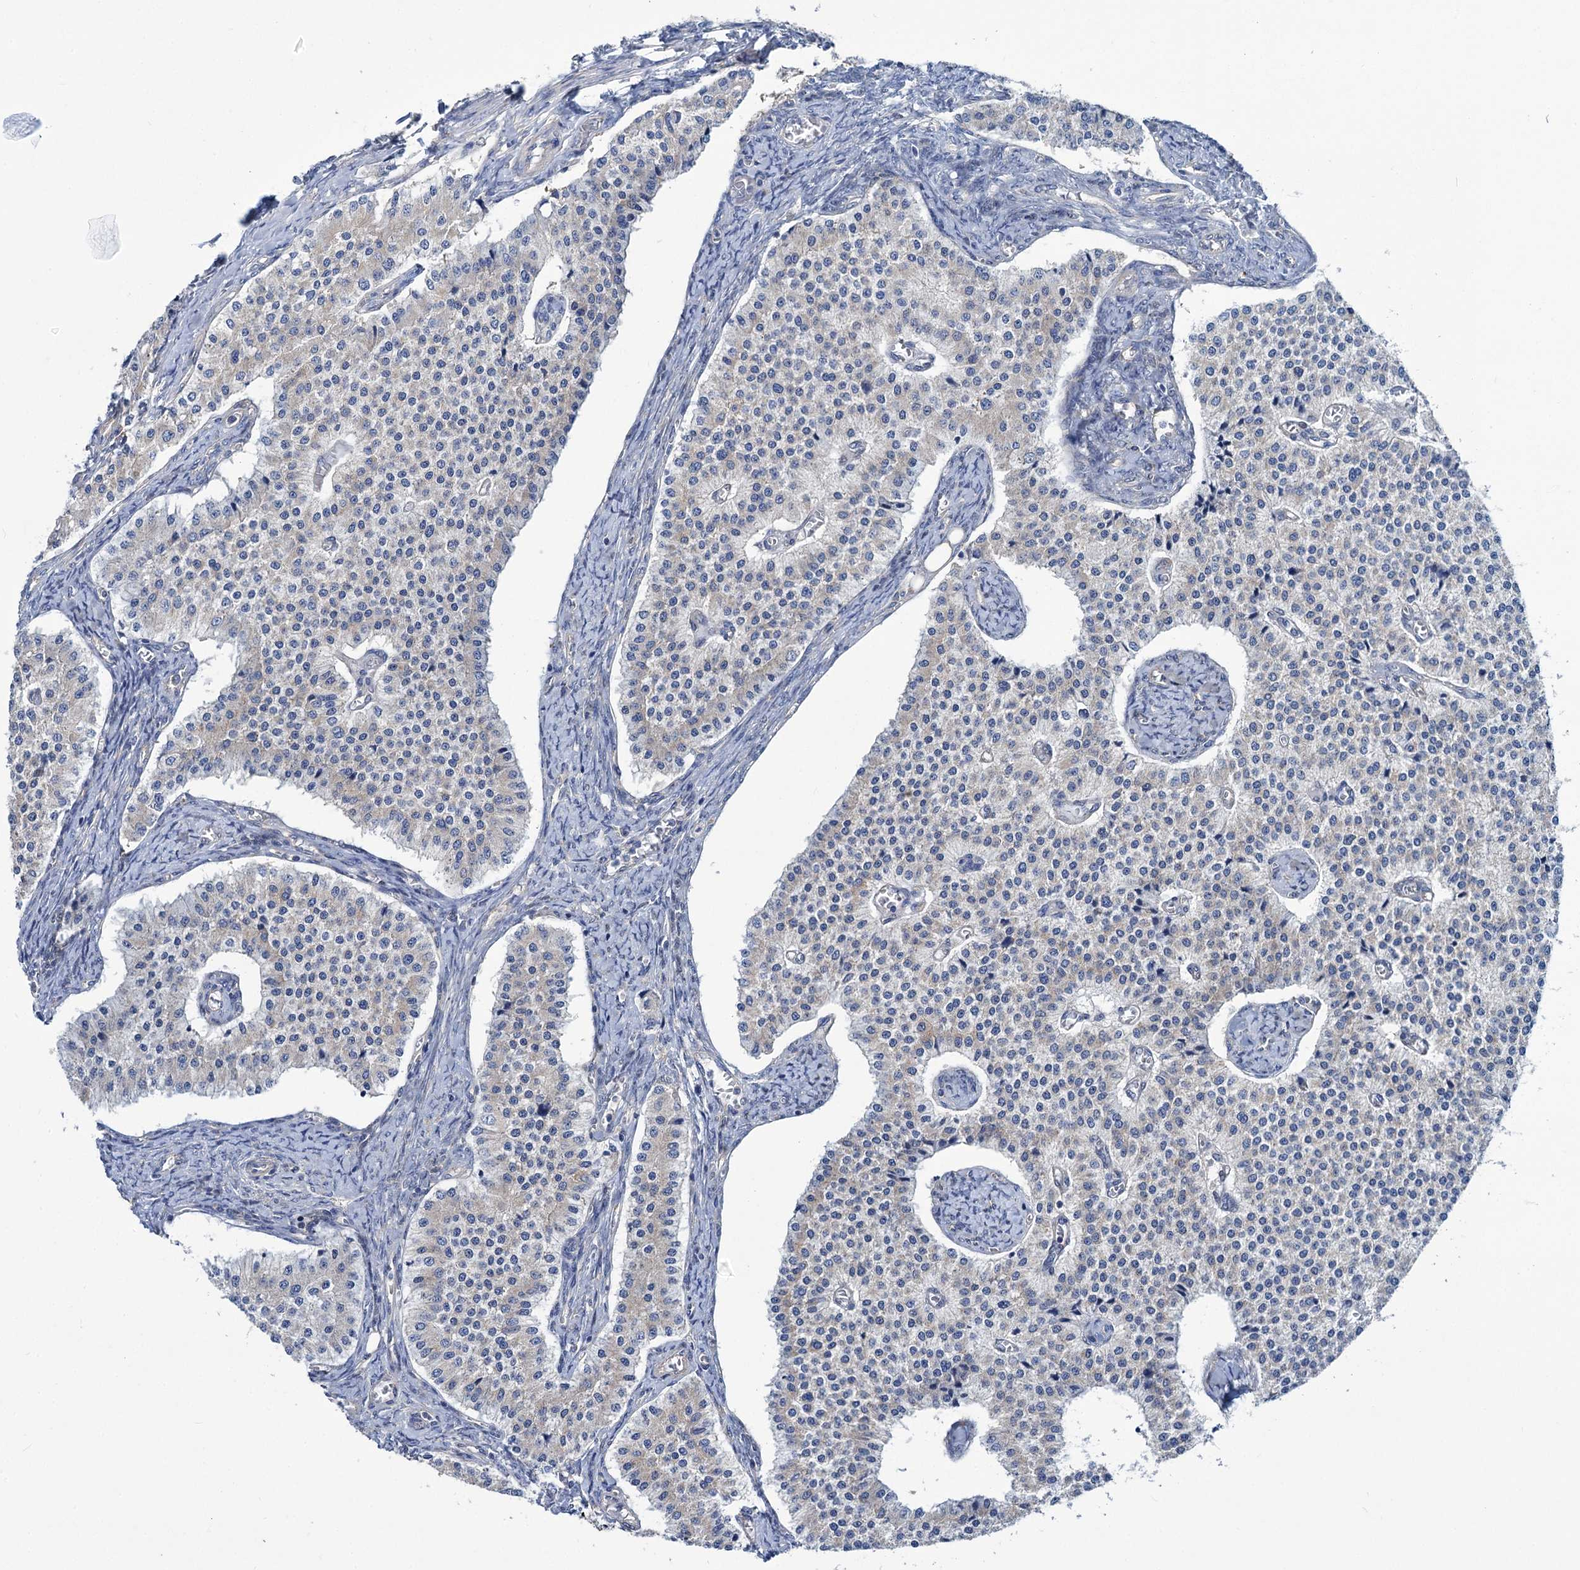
{"staining": {"intensity": "negative", "quantity": "none", "location": "none"}, "tissue": "carcinoid", "cell_type": "Tumor cells", "image_type": "cancer", "snomed": [{"axis": "morphology", "description": "Carcinoid, malignant, NOS"}, {"axis": "topography", "description": "Colon"}], "caption": "IHC photomicrograph of carcinoid (malignant) stained for a protein (brown), which exhibits no staining in tumor cells. The staining is performed using DAB (3,3'-diaminobenzidine) brown chromogen with nuclei counter-stained in using hematoxylin.", "gene": "TRIM55", "patient": {"sex": "female", "age": 52}}